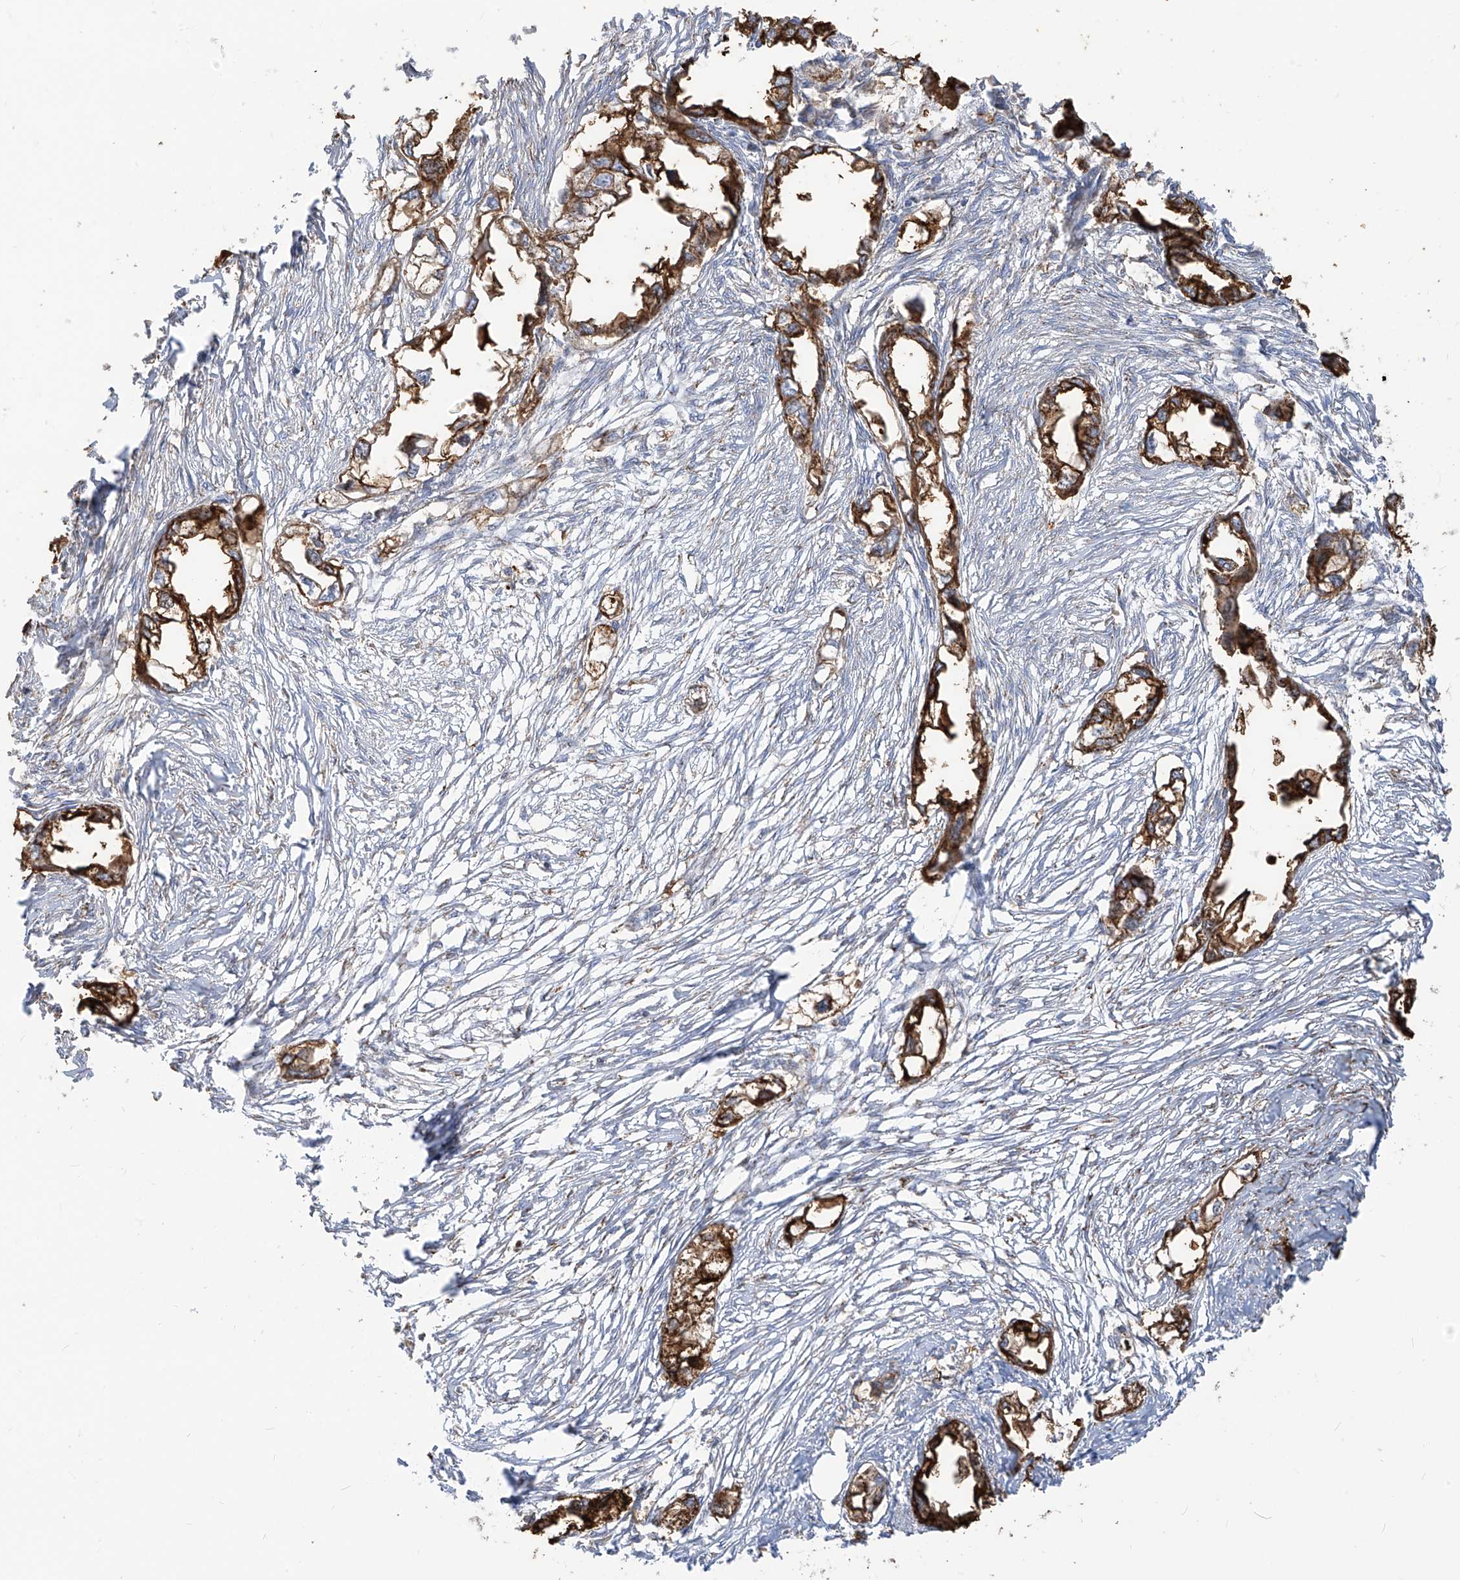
{"staining": {"intensity": "strong", "quantity": "25%-75%", "location": "cytoplasmic/membranous"}, "tissue": "endometrial cancer", "cell_type": "Tumor cells", "image_type": "cancer", "snomed": [{"axis": "morphology", "description": "Adenocarcinoma, NOS"}, {"axis": "morphology", "description": "Adenocarcinoma, metastatic, NOS"}, {"axis": "topography", "description": "Adipose tissue"}, {"axis": "topography", "description": "Endometrium"}], "caption": "Endometrial cancer stained with immunohistochemistry displays strong cytoplasmic/membranous expression in approximately 25%-75% of tumor cells. (DAB IHC with brightfield microscopy, high magnification).", "gene": "ZGRF1", "patient": {"sex": "female", "age": 67}}